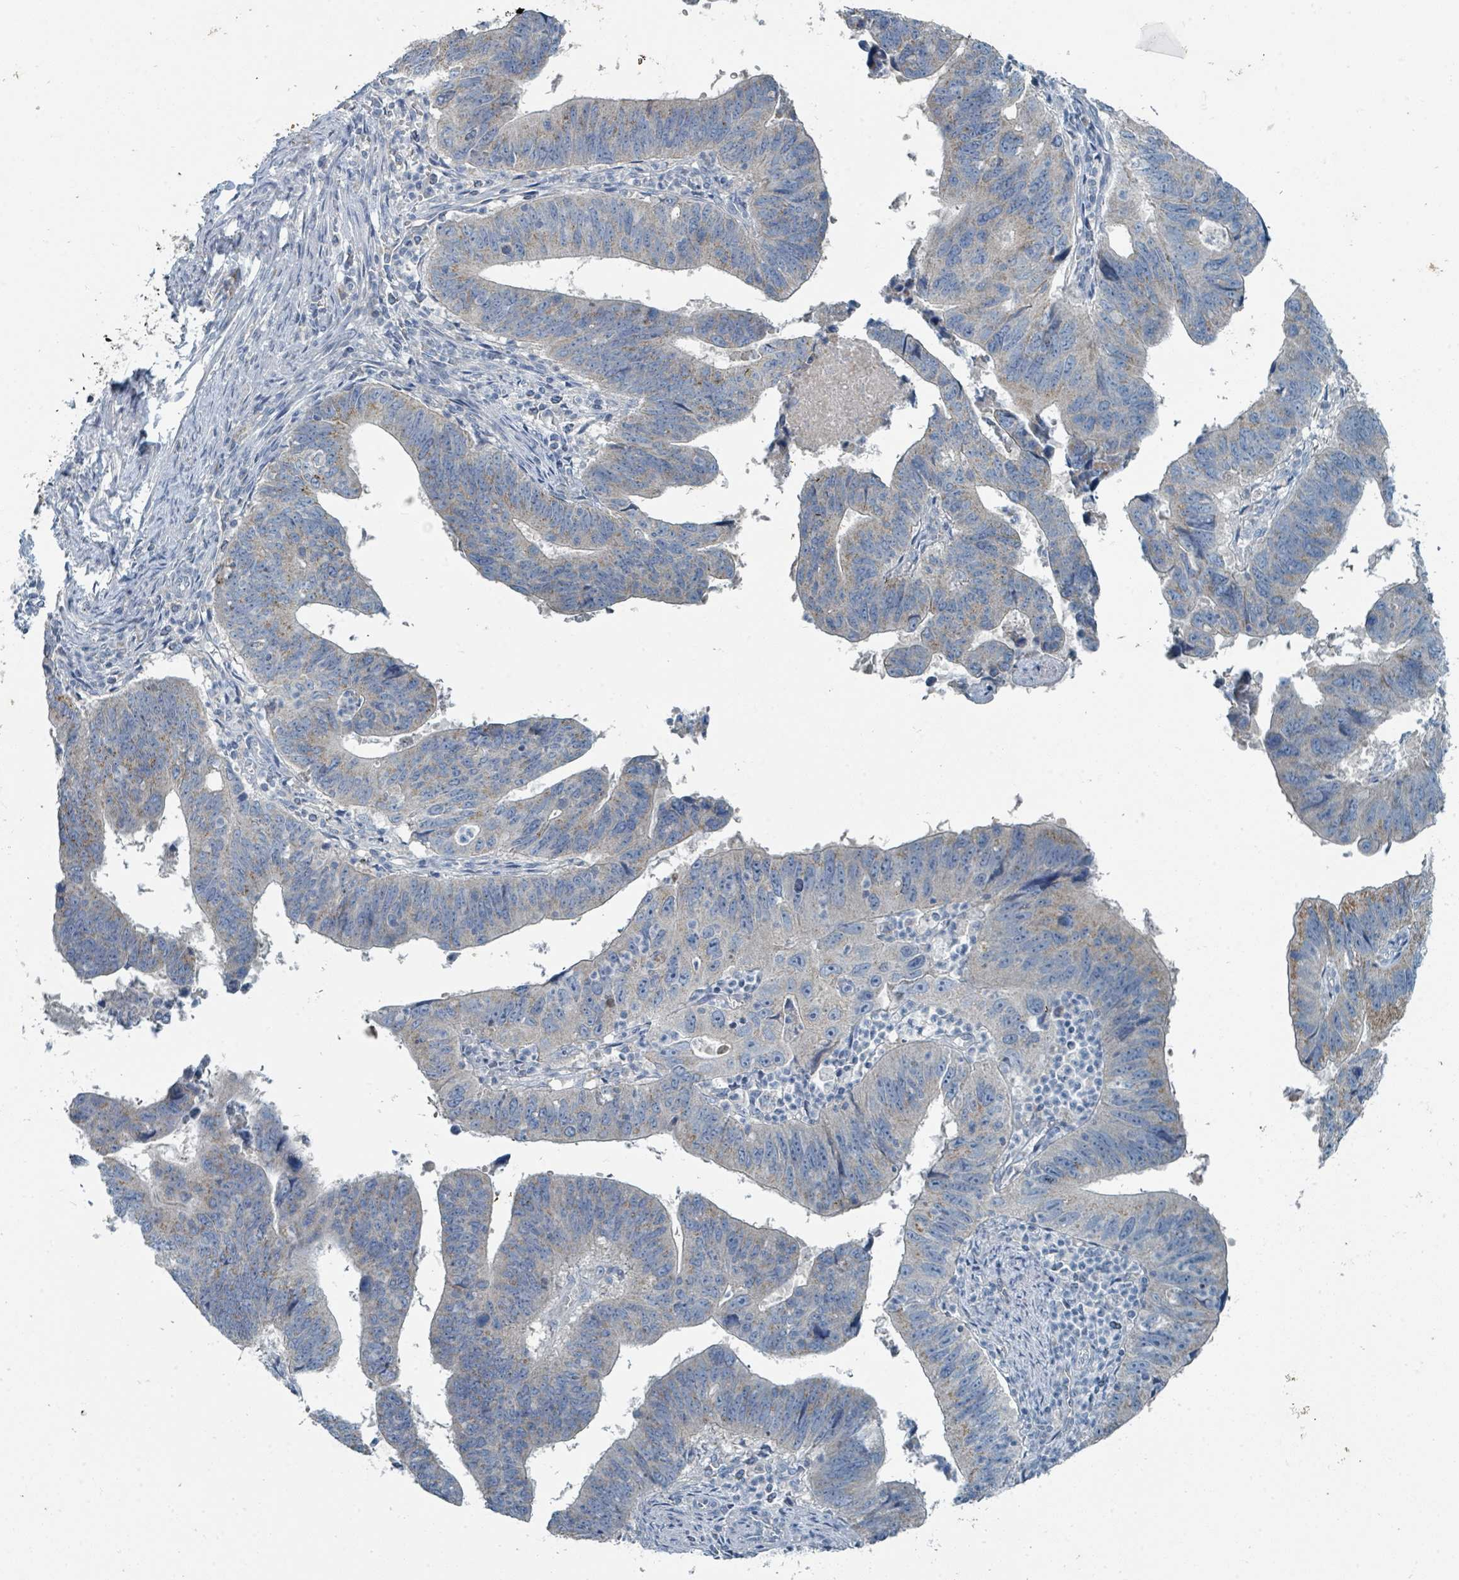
{"staining": {"intensity": "weak", "quantity": "25%-75%", "location": "cytoplasmic/membranous"}, "tissue": "stomach cancer", "cell_type": "Tumor cells", "image_type": "cancer", "snomed": [{"axis": "morphology", "description": "Adenocarcinoma, NOS"}, {"axis": "topography", "description": "Stomach"}], "caption": "Stomach cancer was stained to show a protein in brown. There is low levels of weak cytoplasmic/membranous positivity in about 25%-75% of tumor cells. Nuclei are stained in blue.", "gene": "RASA4", "patient": {"sex": "male", "age": 59}}